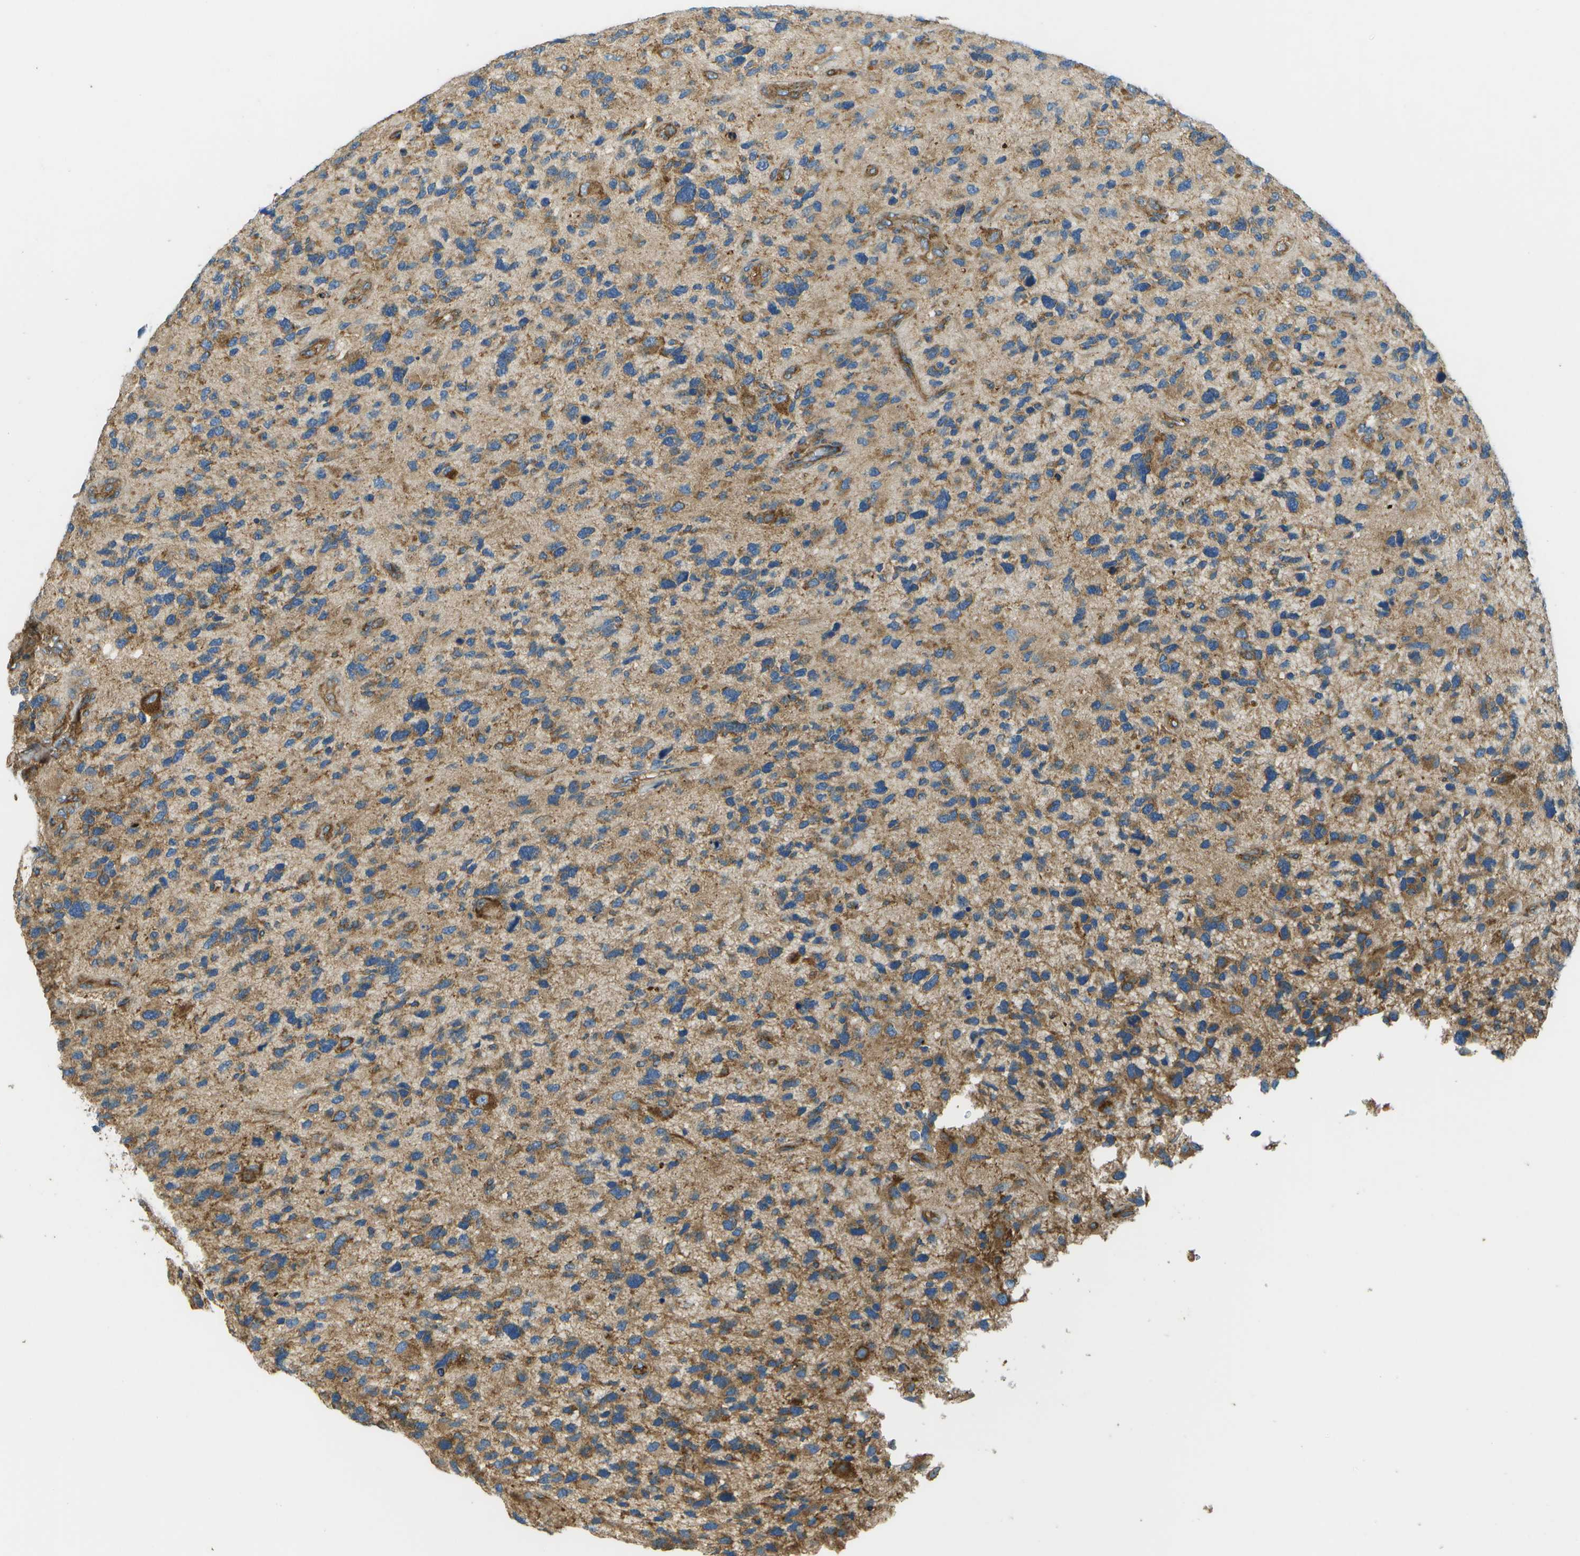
{"staining": {"intensity": "moderate", "quantity": "25%-75%", "location": "cytoplasmic/membranous"}, "tissue": "glioma", "cell_type": "Tumor cells", "image_type": "cancer", "snomed": [{"axis": "morphology", "description": "Glioma, malignant, High grade"}, {"axis": "topography", "description": "Brain"}], "caption": "Immunohistochemical staining of human malignant high-grade glioma displays medium levels of moderate cytoplasmic/membranous protein expression in approximately 25%-75% of tumor cells.", "gene": "CLTC", "patient": {"sex": "female", "age": 58}}